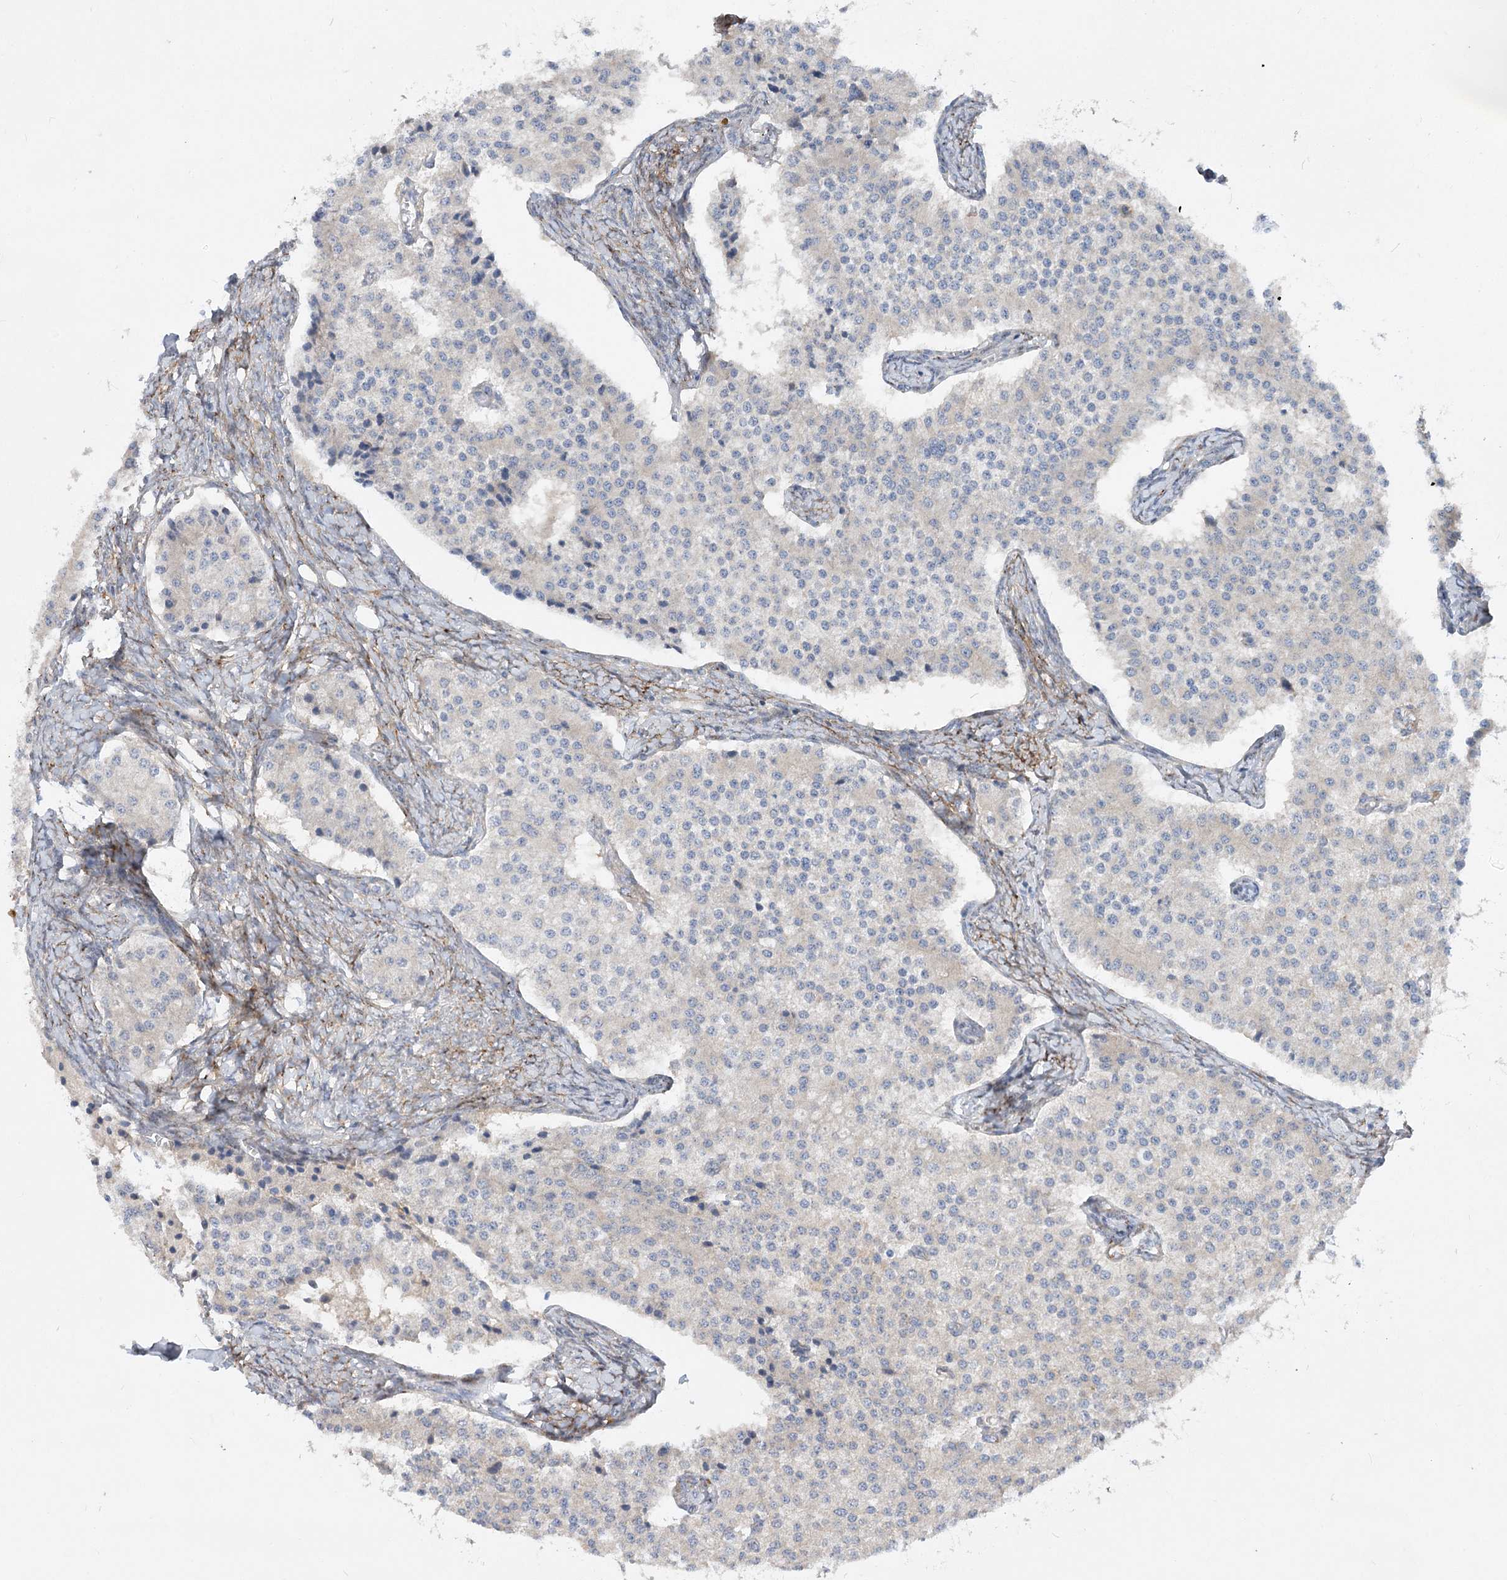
{"staining": {"intensity": "negative", "quantity": "none", "location": "none"}, "tissue": "carcinoid", "cell_type": "Tumor cells", "image_type": "cancer", "snomed": [{"axis": "morphology", "description": "Carcinoid, malignant, NOS"}, {"axis": "topography", "description": "Colon"}], "caption": "DAB immunohistochemical staining of carcinoid exhibits no significant expression in tumor cells.", "gene": "FGF19", "patient": {"sex": "female", "age": 52}}